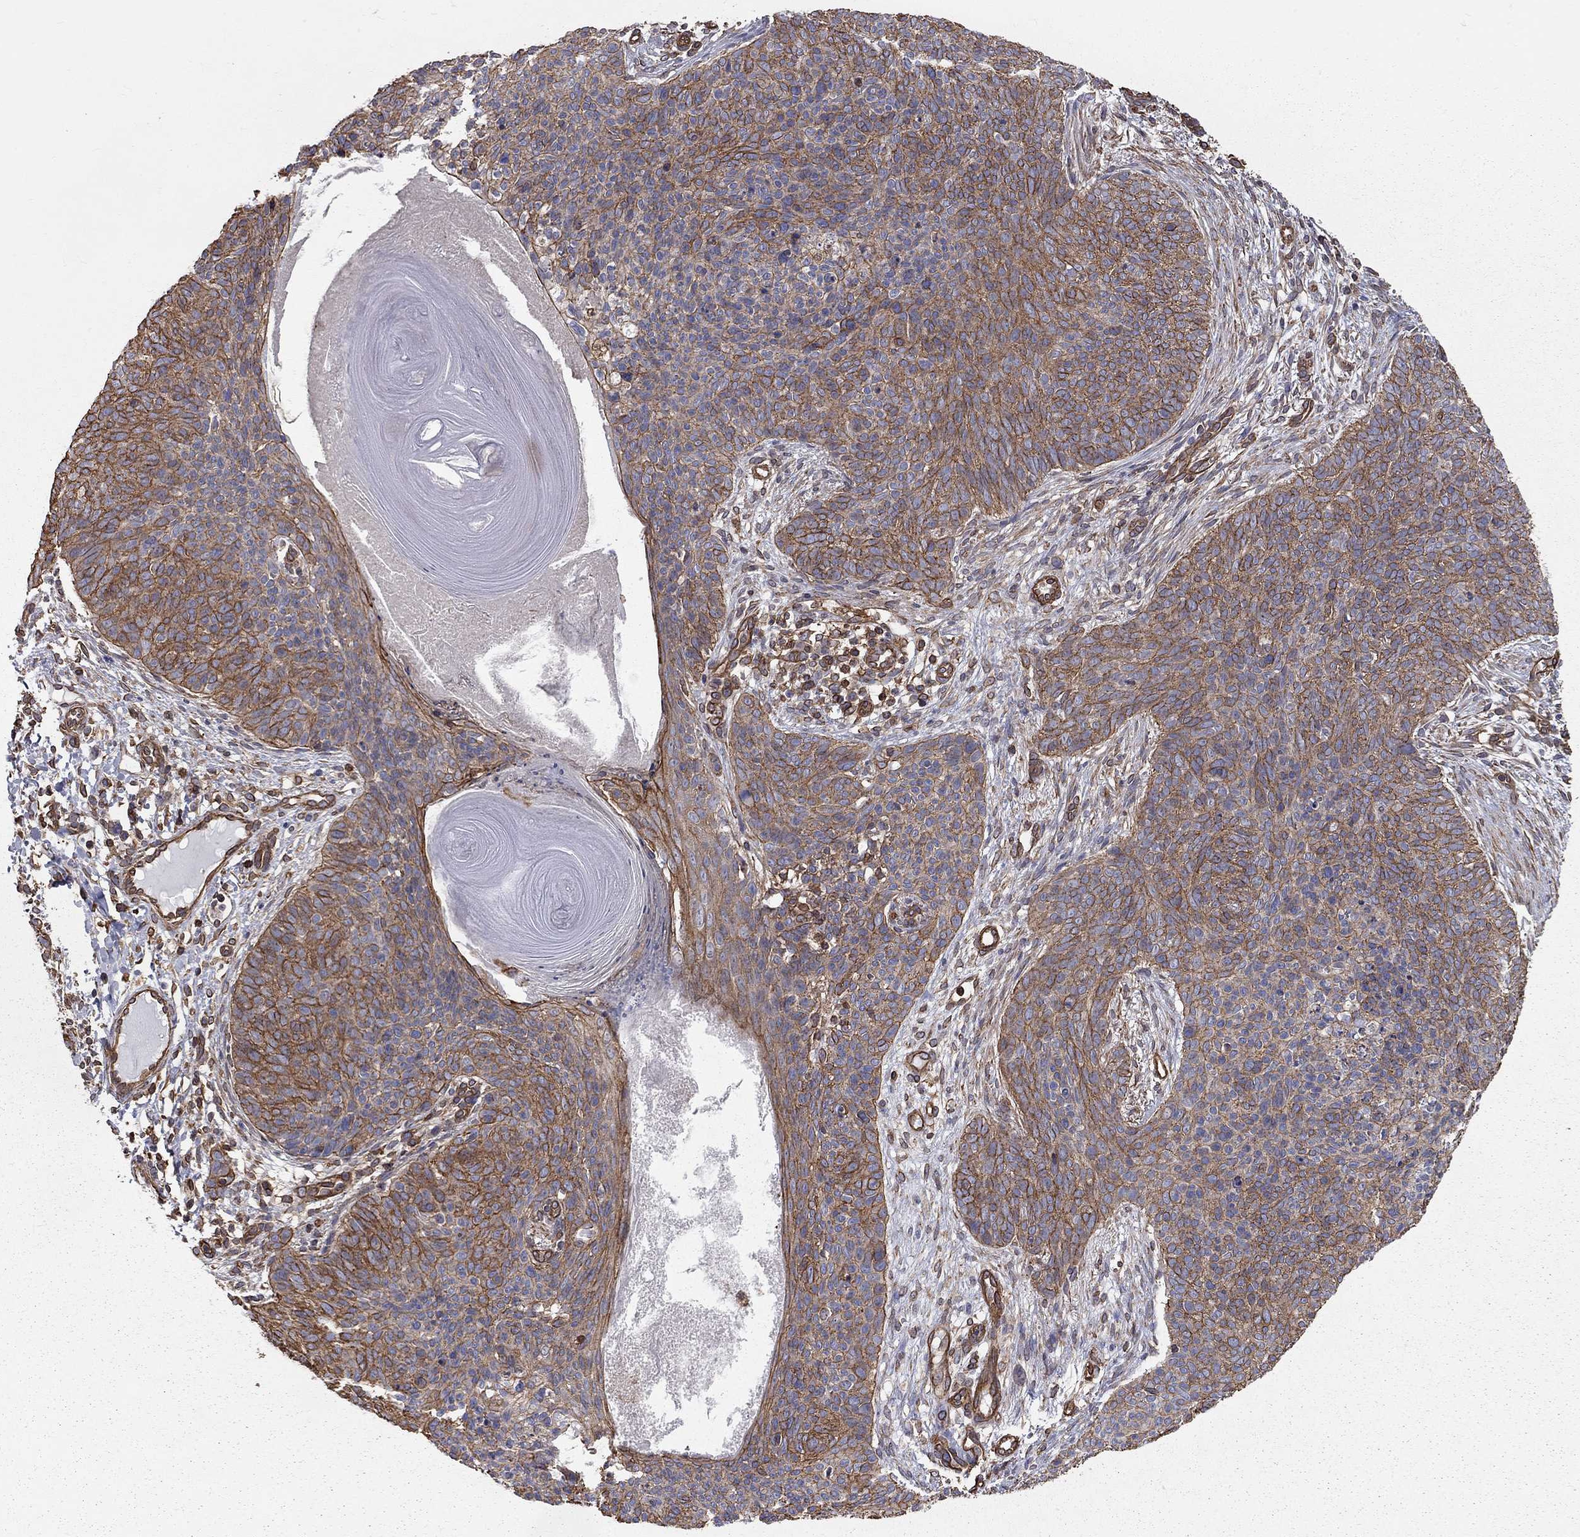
{"staining": {"intensity": "strong", "quantity": ">75%", "location": "cytoplasmic/membranous"}, "tissue": "skin cancer", "cell_type": "Tumor cells", "image_type": "cancer", "snomed": [{"axis": "morphology", "description": "Basal cell carcinoma"}, {"axis": "topography", "description": "Skin"}], "caption": "Skin cancer (basal cell carcinoma) stained for a protein (brown) exhibits strong cytoplasmic/membranous positive positivity in about >75% of tumor cells.", "gene": "BICDL2", "patient": {"sex": "male", "age": 64}}